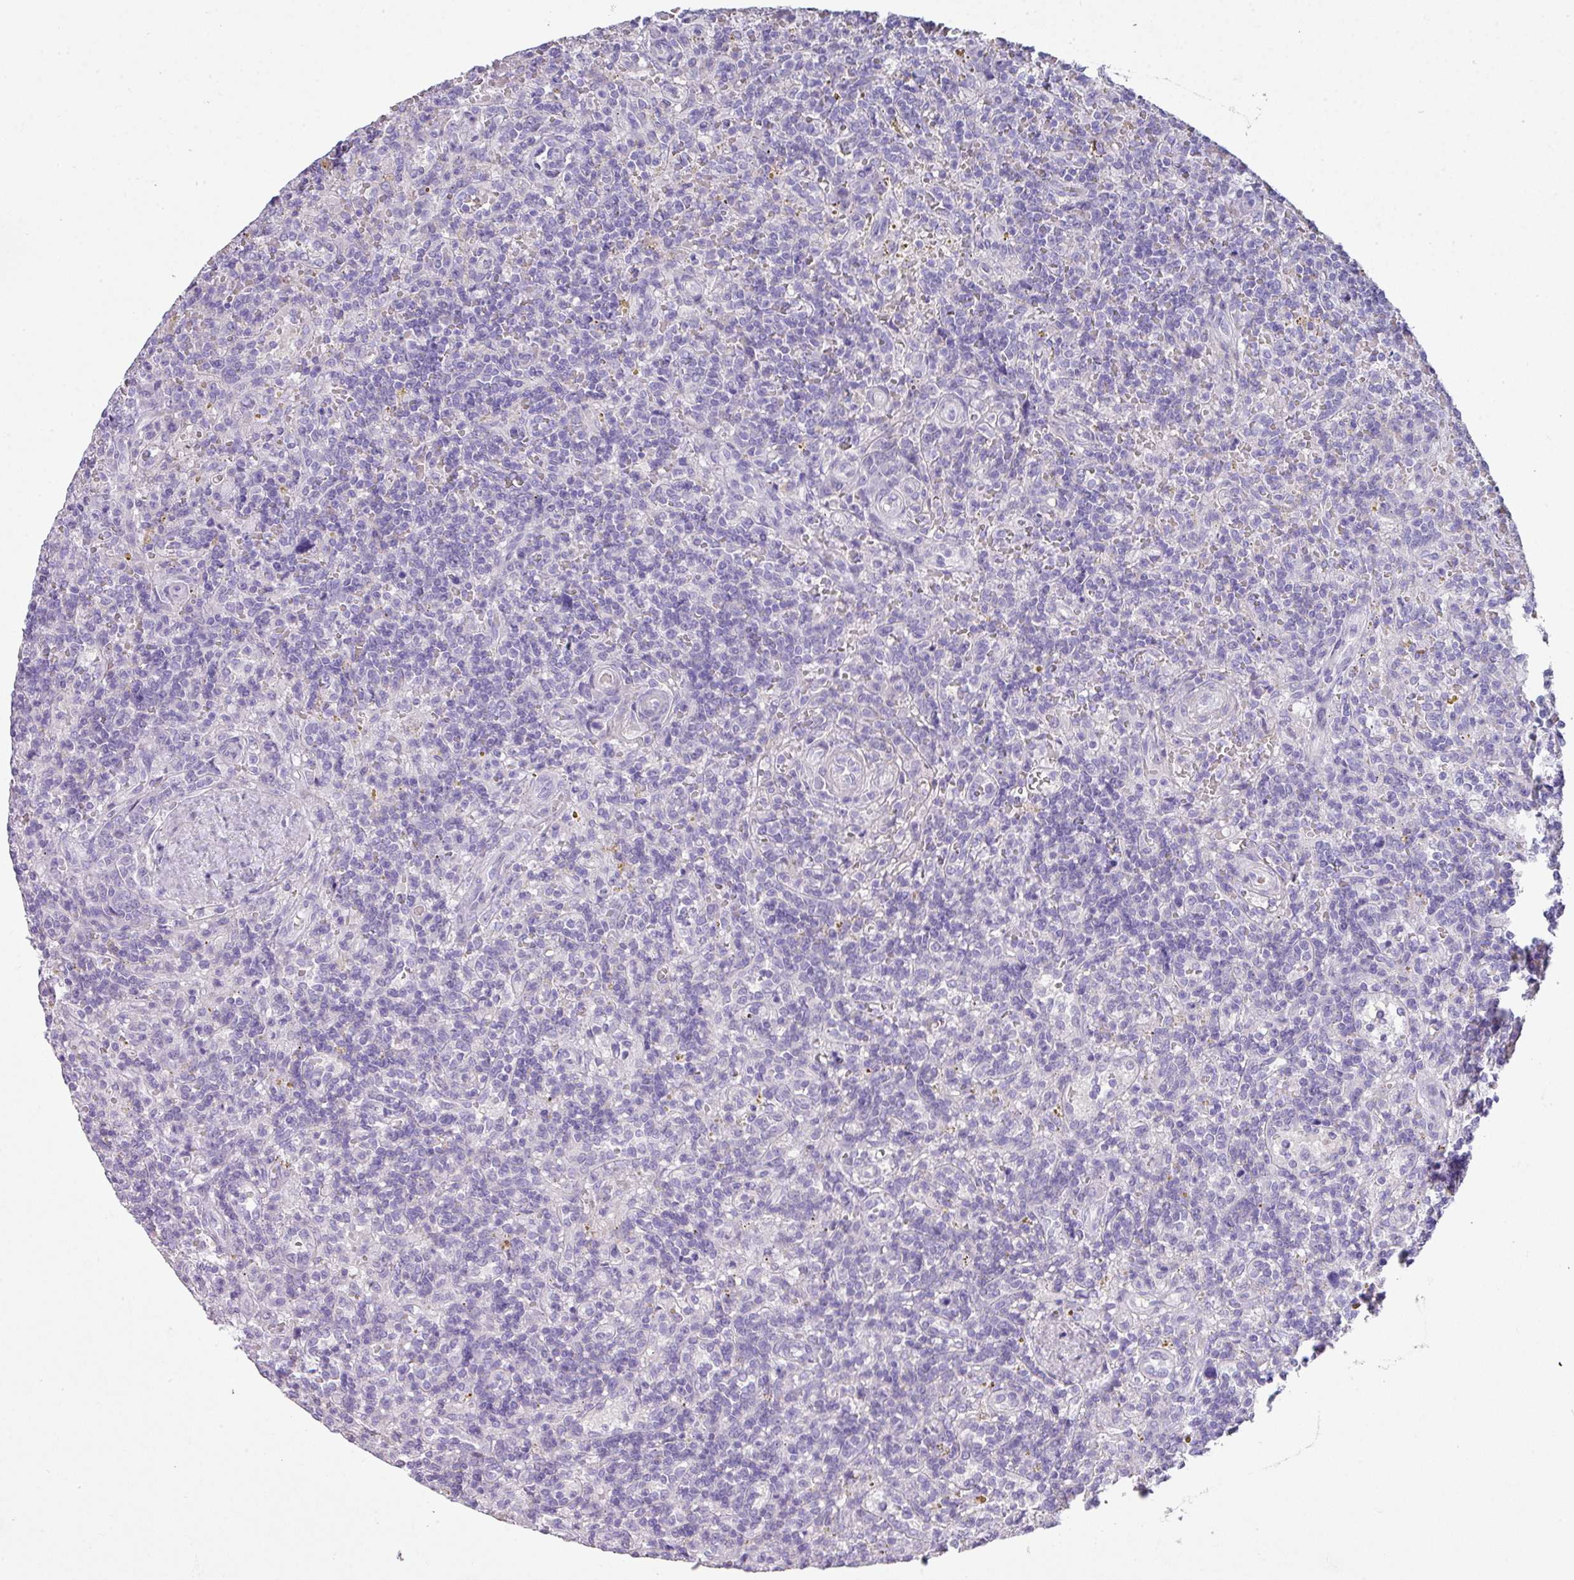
{"staining": {"intensity": "negative", "quantity": "none", "location": "none"}, "tissue": "lymphoma", "cell_type": "Tumor cells", "image_type": "cancer", "snomed": [{"axis": "morphology", "description": "Malignant lymphoma, non-Hodgkin's type, Low grade"}, {"axis": "topography", "description": "Spleen"}], "caption": "The immunohistochemistry photomicrograph has no significant staining in tumor cells of lymphoma tissue.", "gene": "GLI4", "patient": {"sex": "male", "age": 67}}